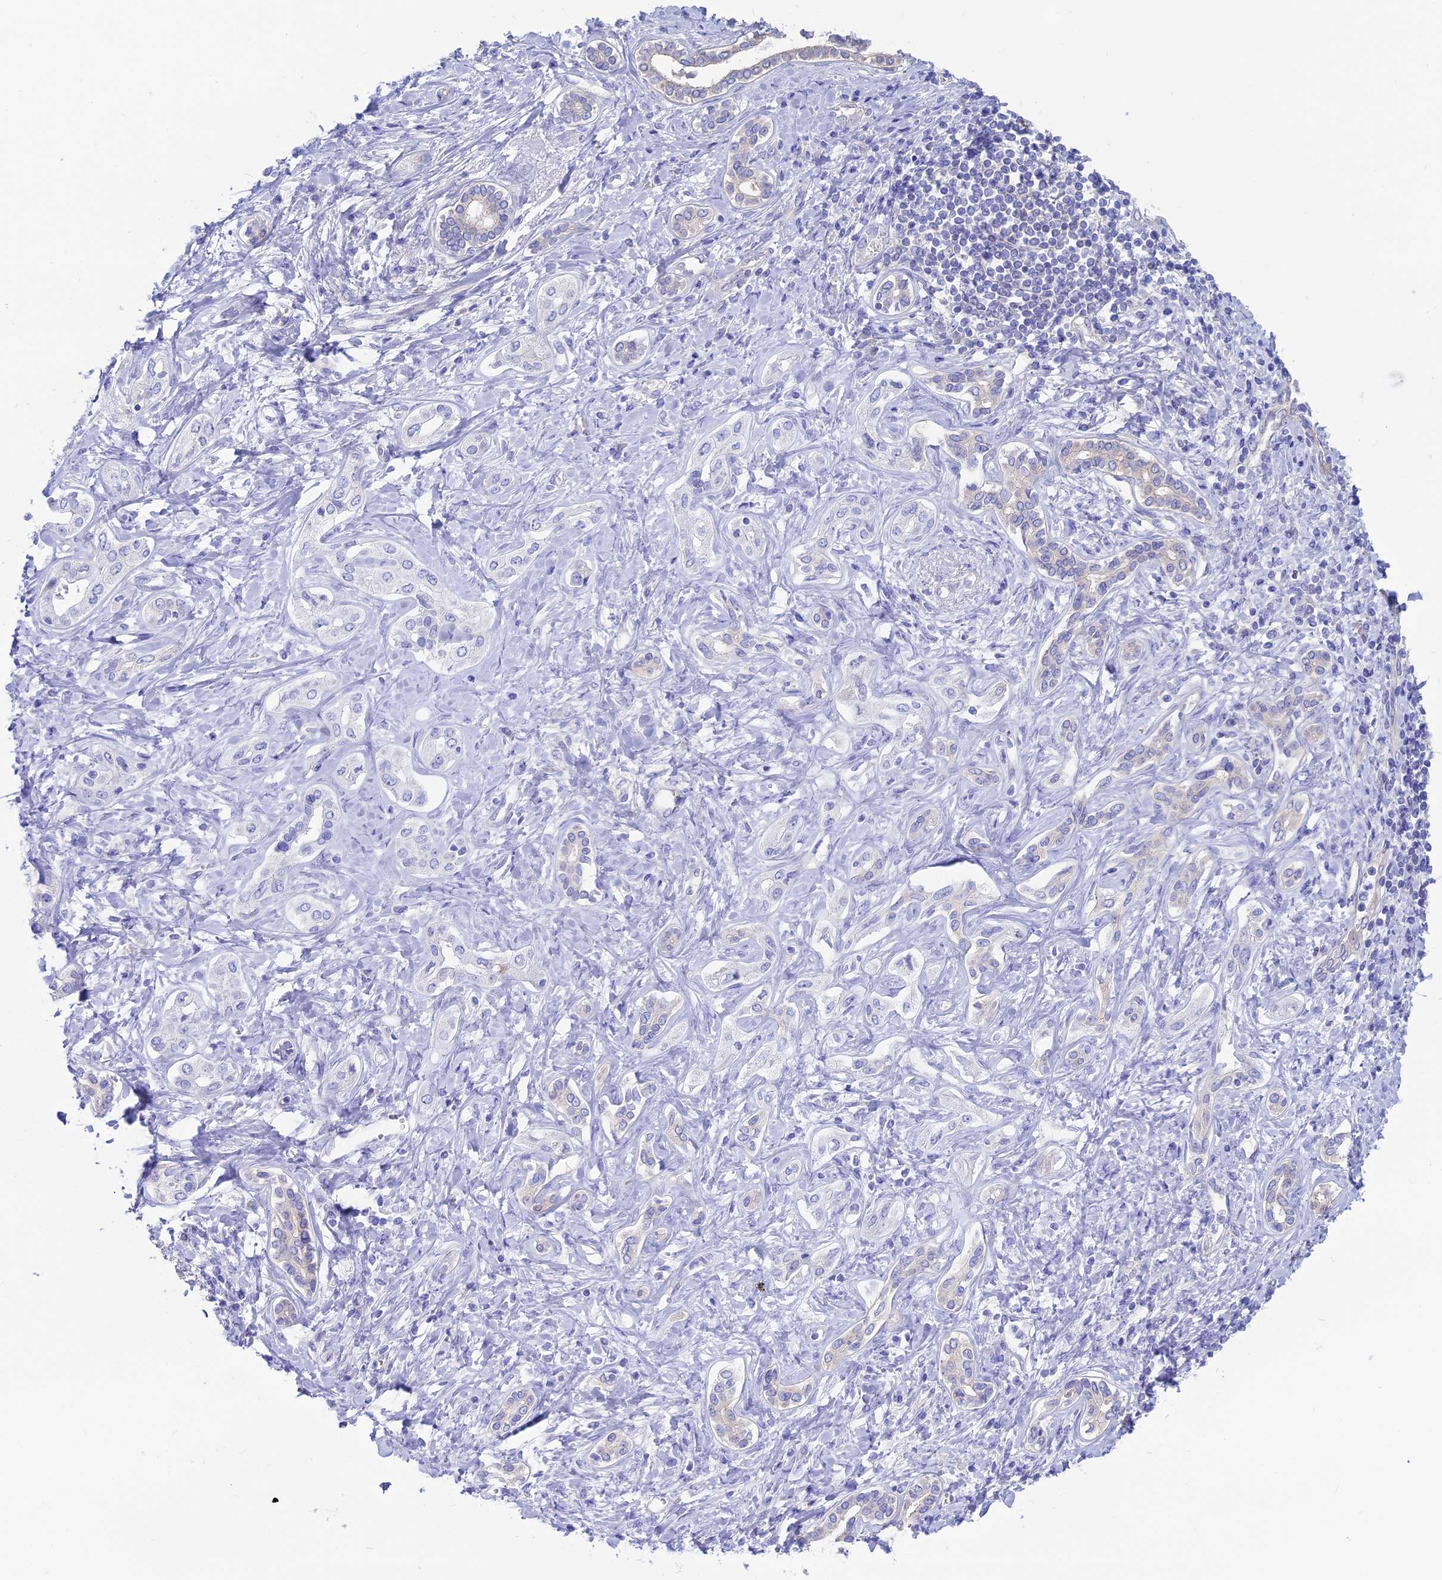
{"staining": {"intensity": "negative", "quantity": "none", "location": "none"}, "tissue": "liver cancer", "cell_type": "Tumor cells", "image_type": "cancer", "snomed": [{"axis": "morphology", "description": "Cholangiocarcinoma"}, {"axis": "topography", "description": "Liver"}], "caption": "DAB (3,3'-diaminobenzidine) immunohistochemical staining of cholangiocarcinoma (liver) demonstrates no significant positivity in tumor cells.", "gene": "LZTFL1", "patient": {"sex": "female", "age": 77}}